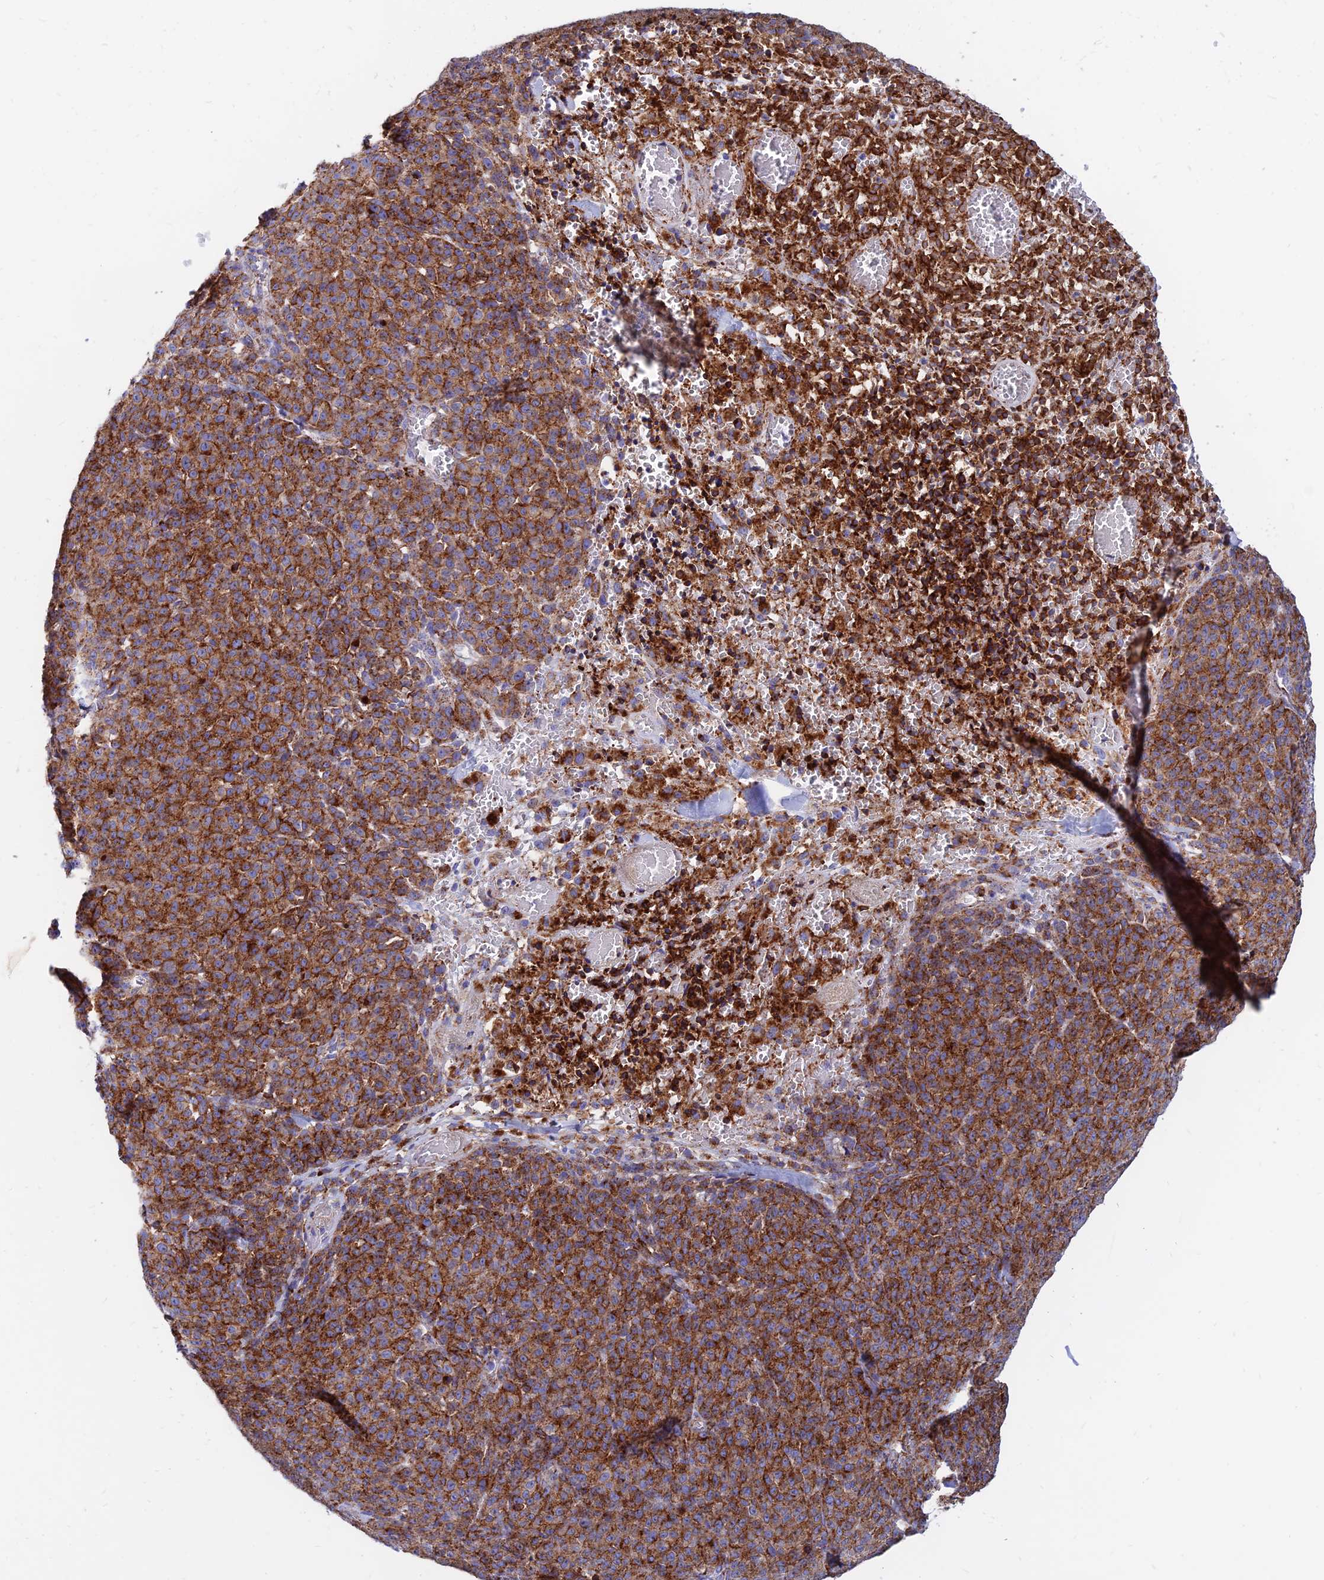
{"staining": {"intensity": "strong", "quantity": ">75%", "location": "cytoplasmic/membranous"}, "tissue": "melanoma", "cell_type": "Tumor cells", "image_type": "cancer", "snomed": [{"axis": "morphology", "description": "Normal tissue, NOS"}, {"axis": "morphology", "description": "Malignant melanoma, NOS"}, {"axis": "topography", "description": "Skin"}], "caption": "This is a micrograph of immunohistochemistry staining of malignant melanoma, which shows strong expression in the cytoplasmic/membranous of tumor cells.", "gene": "SPNS1", "patient": {"sex": "female", "age": 34}}